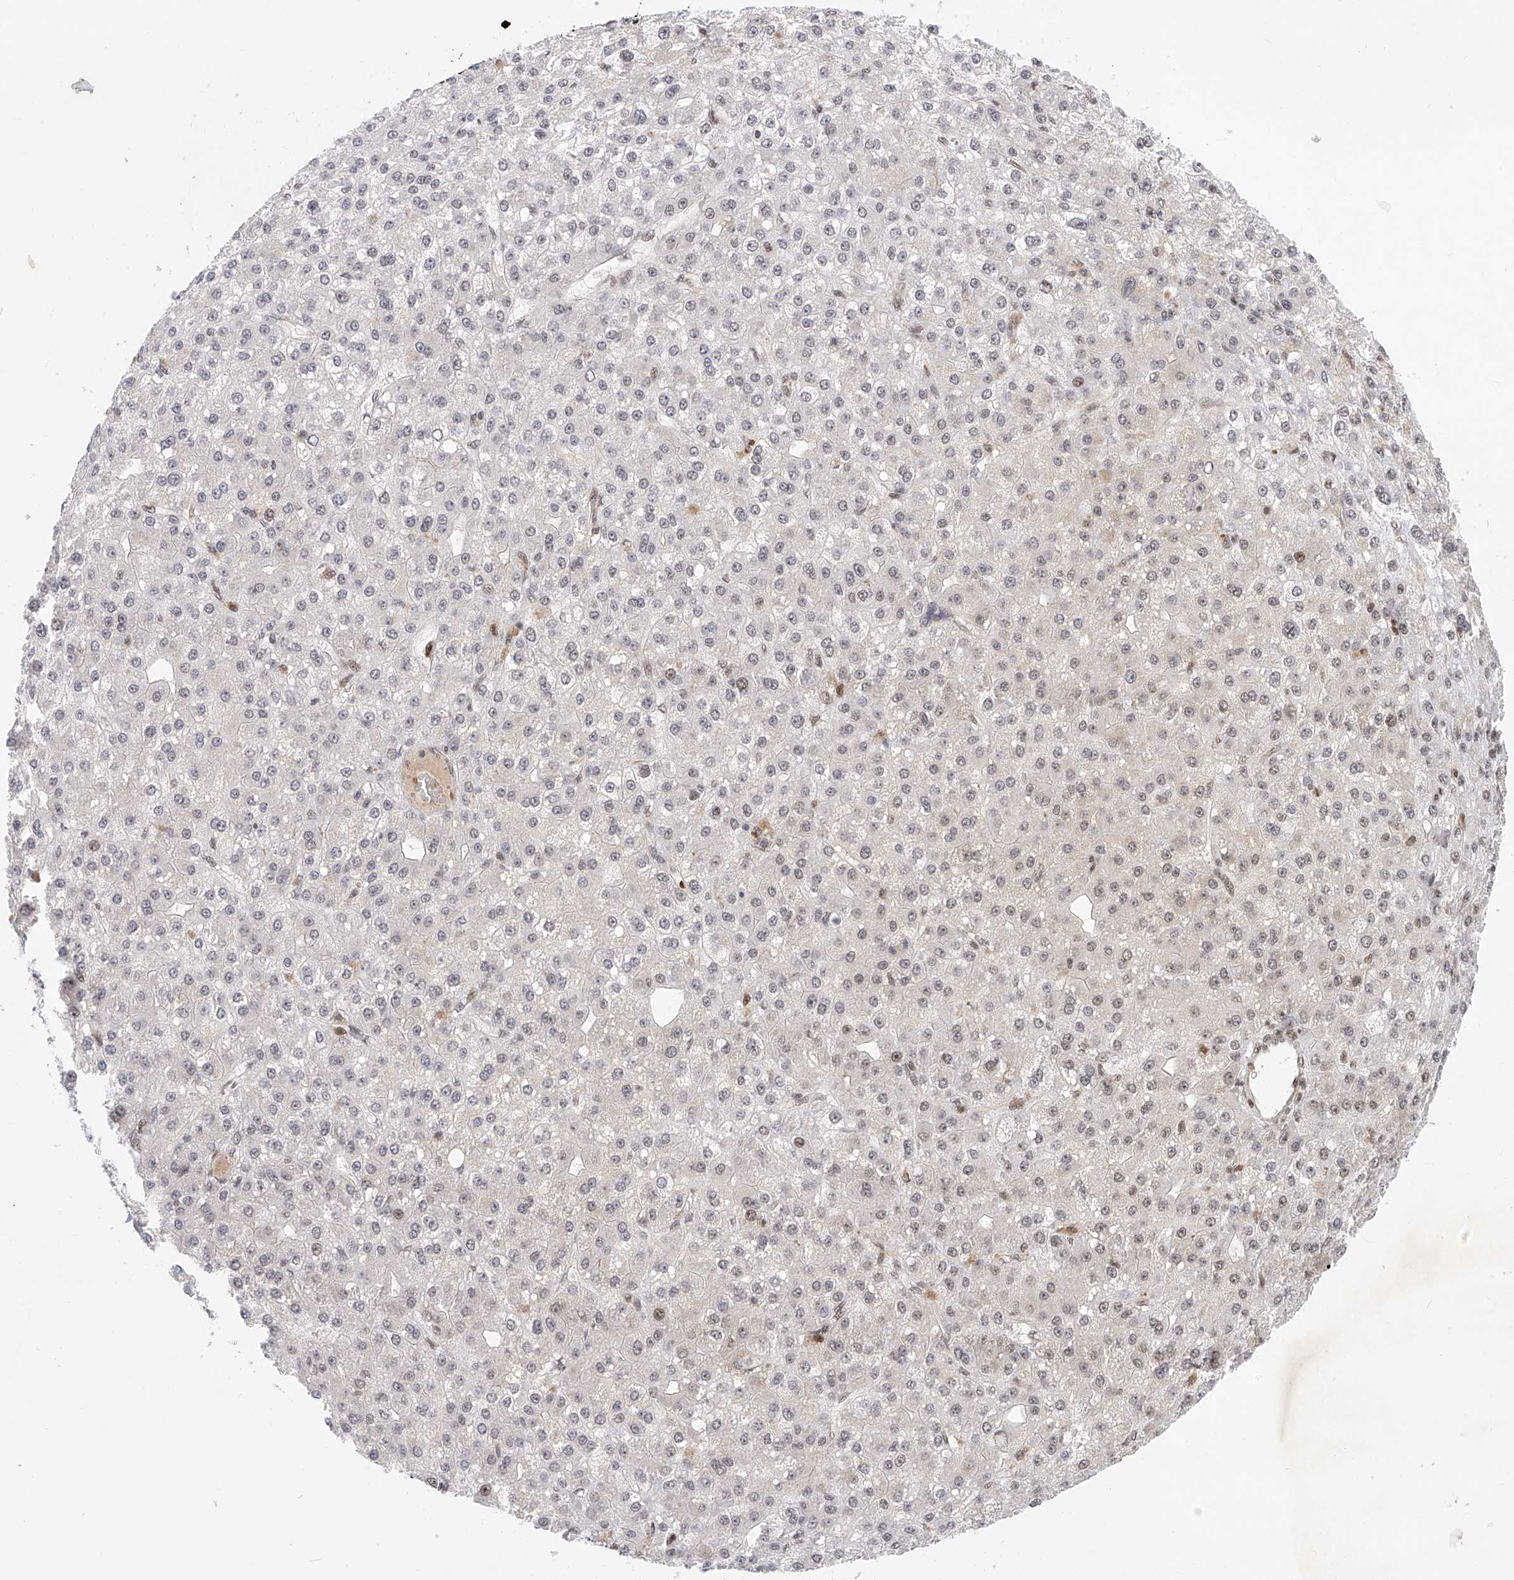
{"staining": {"intensity": "weak", "quantity": "<25%", "location": "nuclear"}, "tissue": "liver cancer", "cell_type": "Tumor cells", "image_type": "cancer", "snomed": [{"axis": "morphology", "description": "Carcinoma, Hepatocellular, NOS"}, {"axis": "topography", "description": "Liver"}], "caption": "This is an IHC photomicrograph of human liver cancer (hepatocellular carcinoma). There is no expression in tumor cells.", "gene": "ZNF470", "patient": {"sex": "male", "age": 67}}